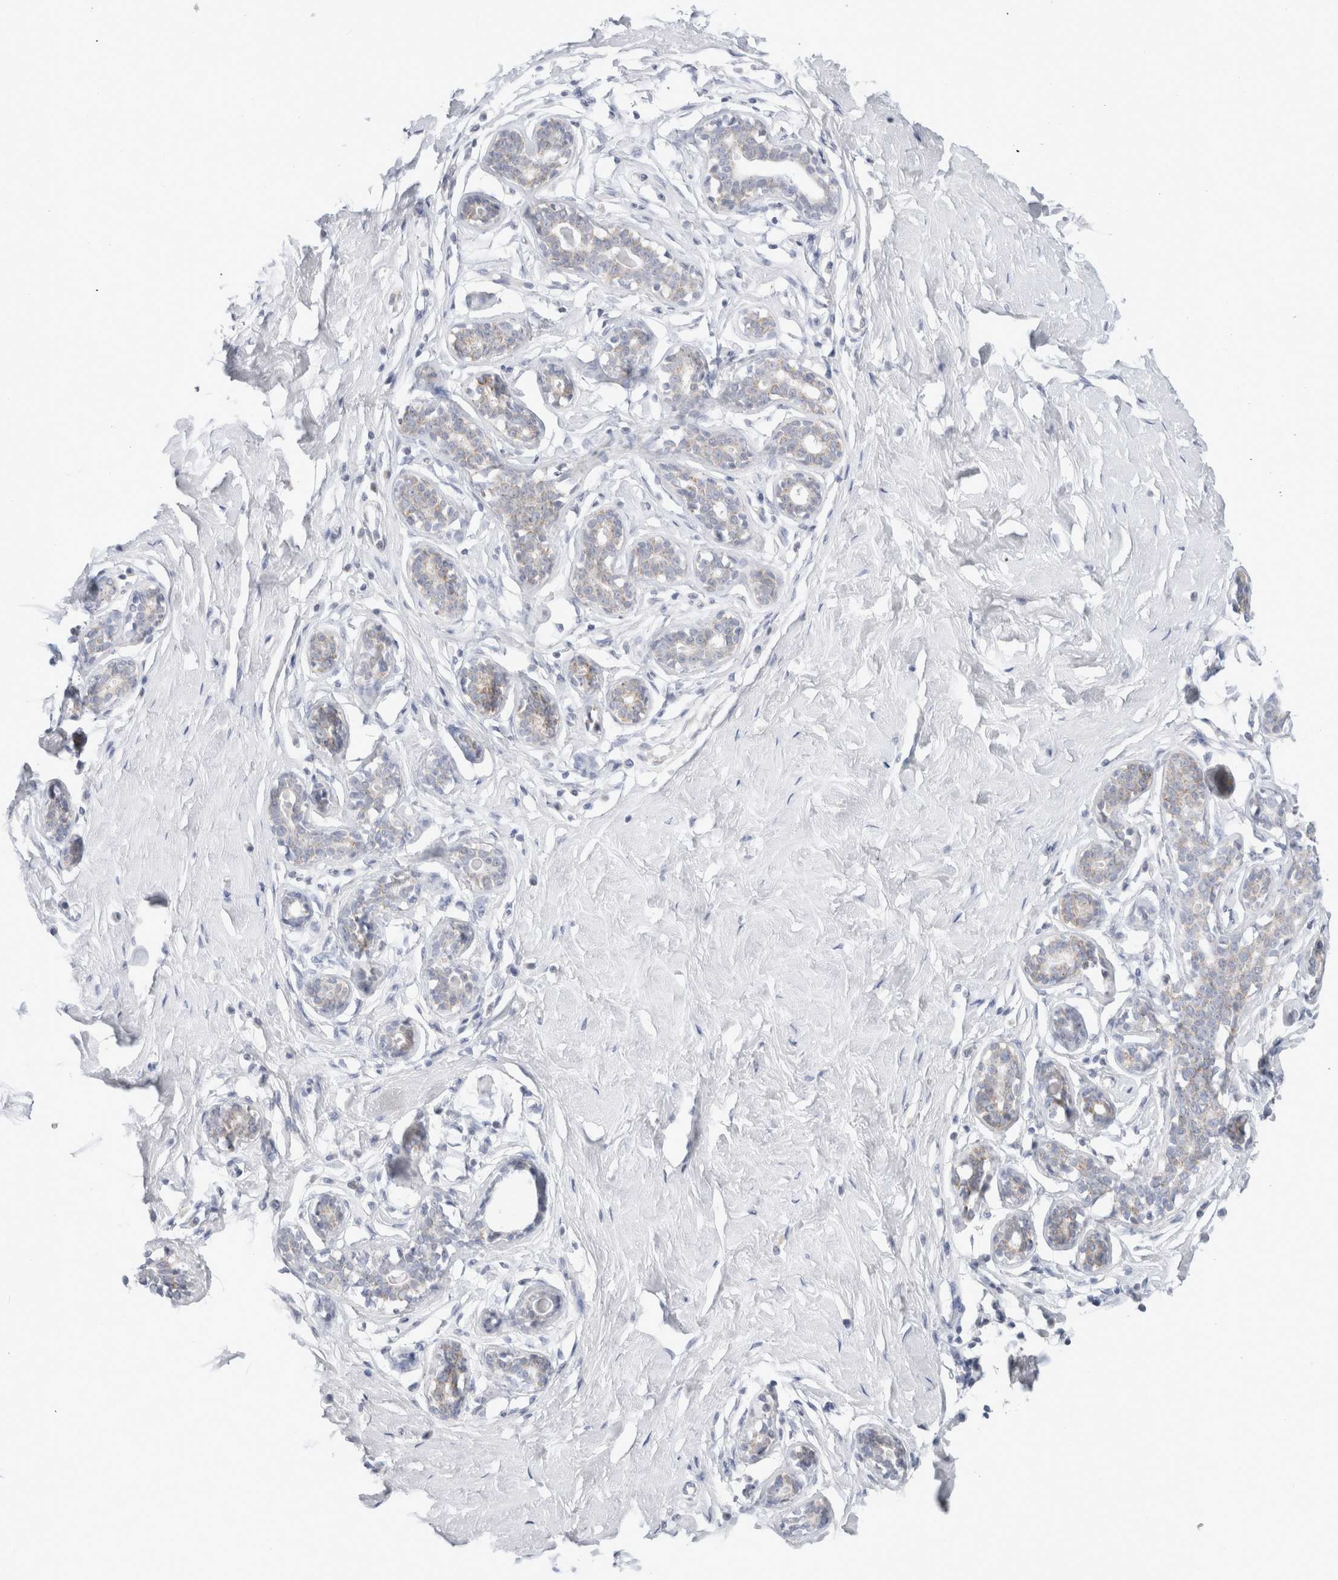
{"staining": {"intensity": "negative", "quantity": "none", "location": "none"}, "tissue": "breast", "cell_type": "Adipocytes", "image_type": "normal", "snomed": [{"axis": "morphology", "description": "Normal tissue, NOS"}, {"axis": "topography", "description": "Breast"}], "caption": "There is no significant expression in adipocytes of breast. (IHC, brightfield microscopy, high magnification).", "gene": "FAHD1", "patient": {"sex": "female", "age": 23}}